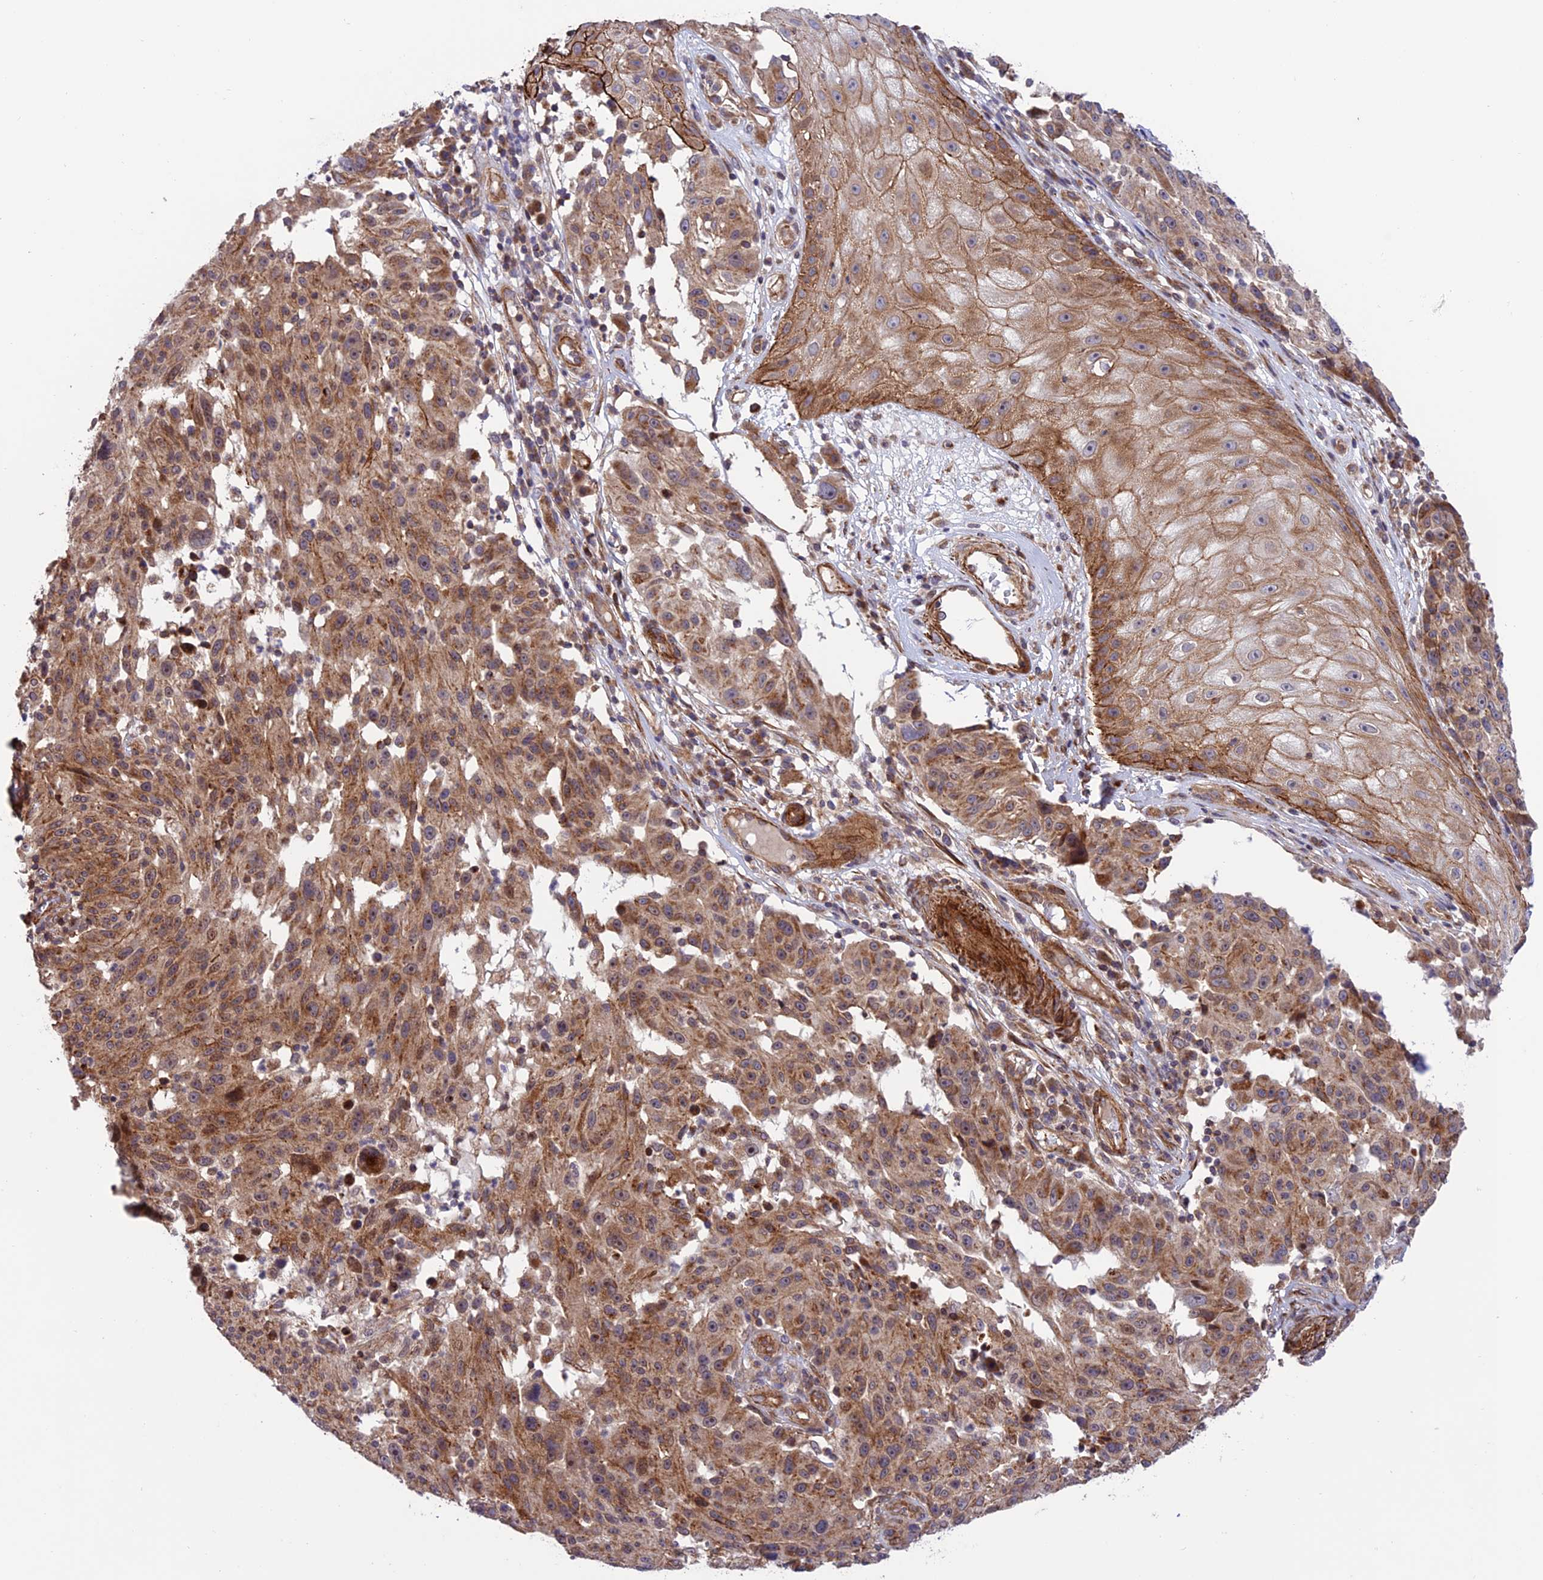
{"staining": {"intensity": "moderate", "quantity": ">75%", "location": "cytoplasmic/membranous"}, "tissue": "melanoma", "cell_type": "Tumor cells", "image_type": "cancer", "snomed": [{"axis": "morphology", "description": "Malignant melanoma, NOS"}, {"axis": "topography", "description": "Skin"}], "caption": "Human melanoma stained with a brown dye reveals moderate cytoplasmic/membranous positive expression in about >75% of tumor cells.", "gene": "TNIP3", "patient": {"sex": "male", "age": 53}}